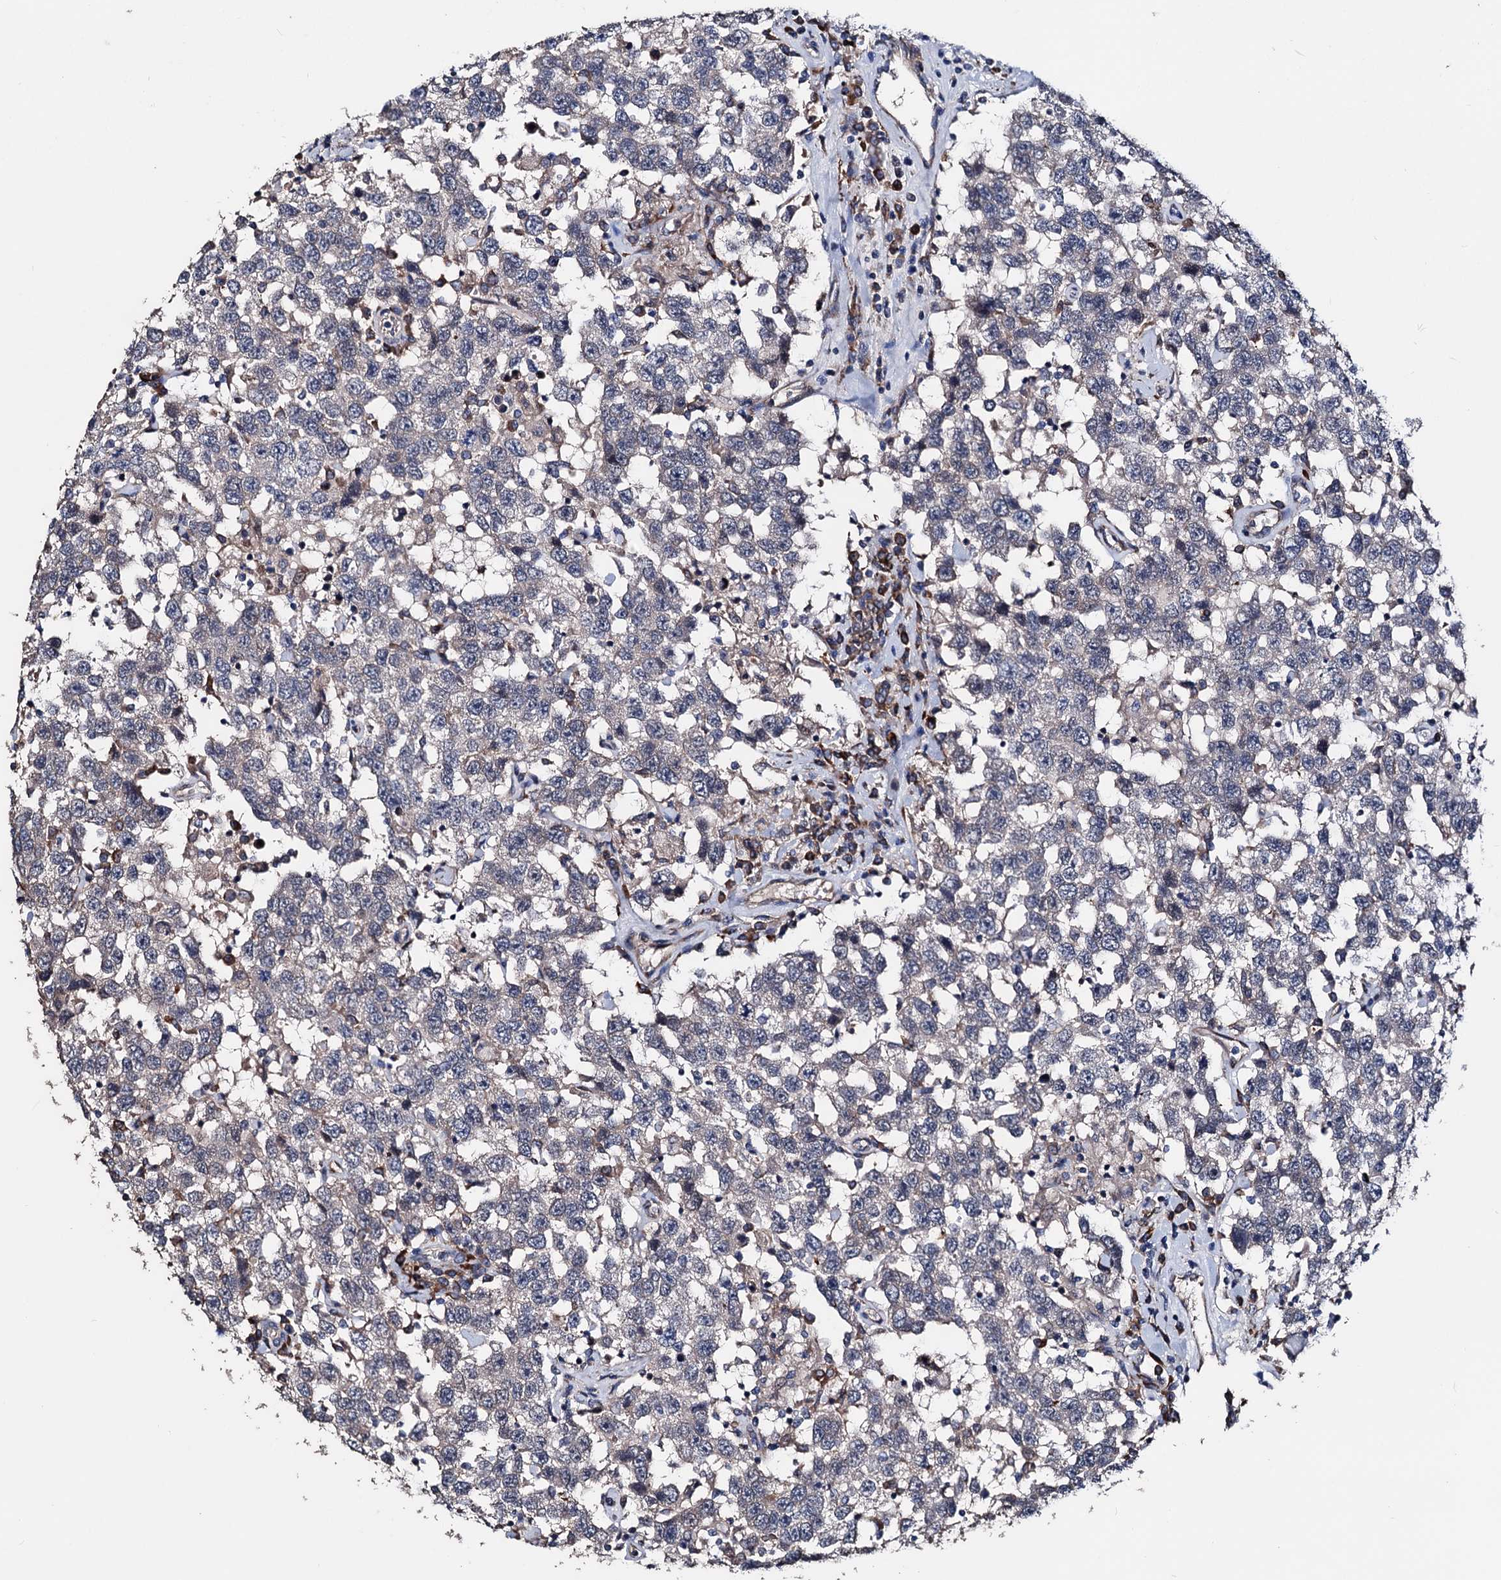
{"staining": {"intensity": "negative", "quantity": "none", "location": "none"}, "tissue": "testis cancer", "cell_type": "Tumor cells", "image_type": "cancer", "snomed": [{"axis": "morphology", "description": "Seminoma, NOS"}, {"axis": "topography", "description": "Testis"}], "caption": "High magnification brightfield microscopy of testis cancer stained with DAB (brown) and counterstained with hematoxylin (blue): tumor cells show no significant expression. The staining is performed using DAB brown chromogen with nuclei counter-stained in using hematoxylin.", "gene": "AKAP11", "patient": {"sex": "male", "age": 41}}